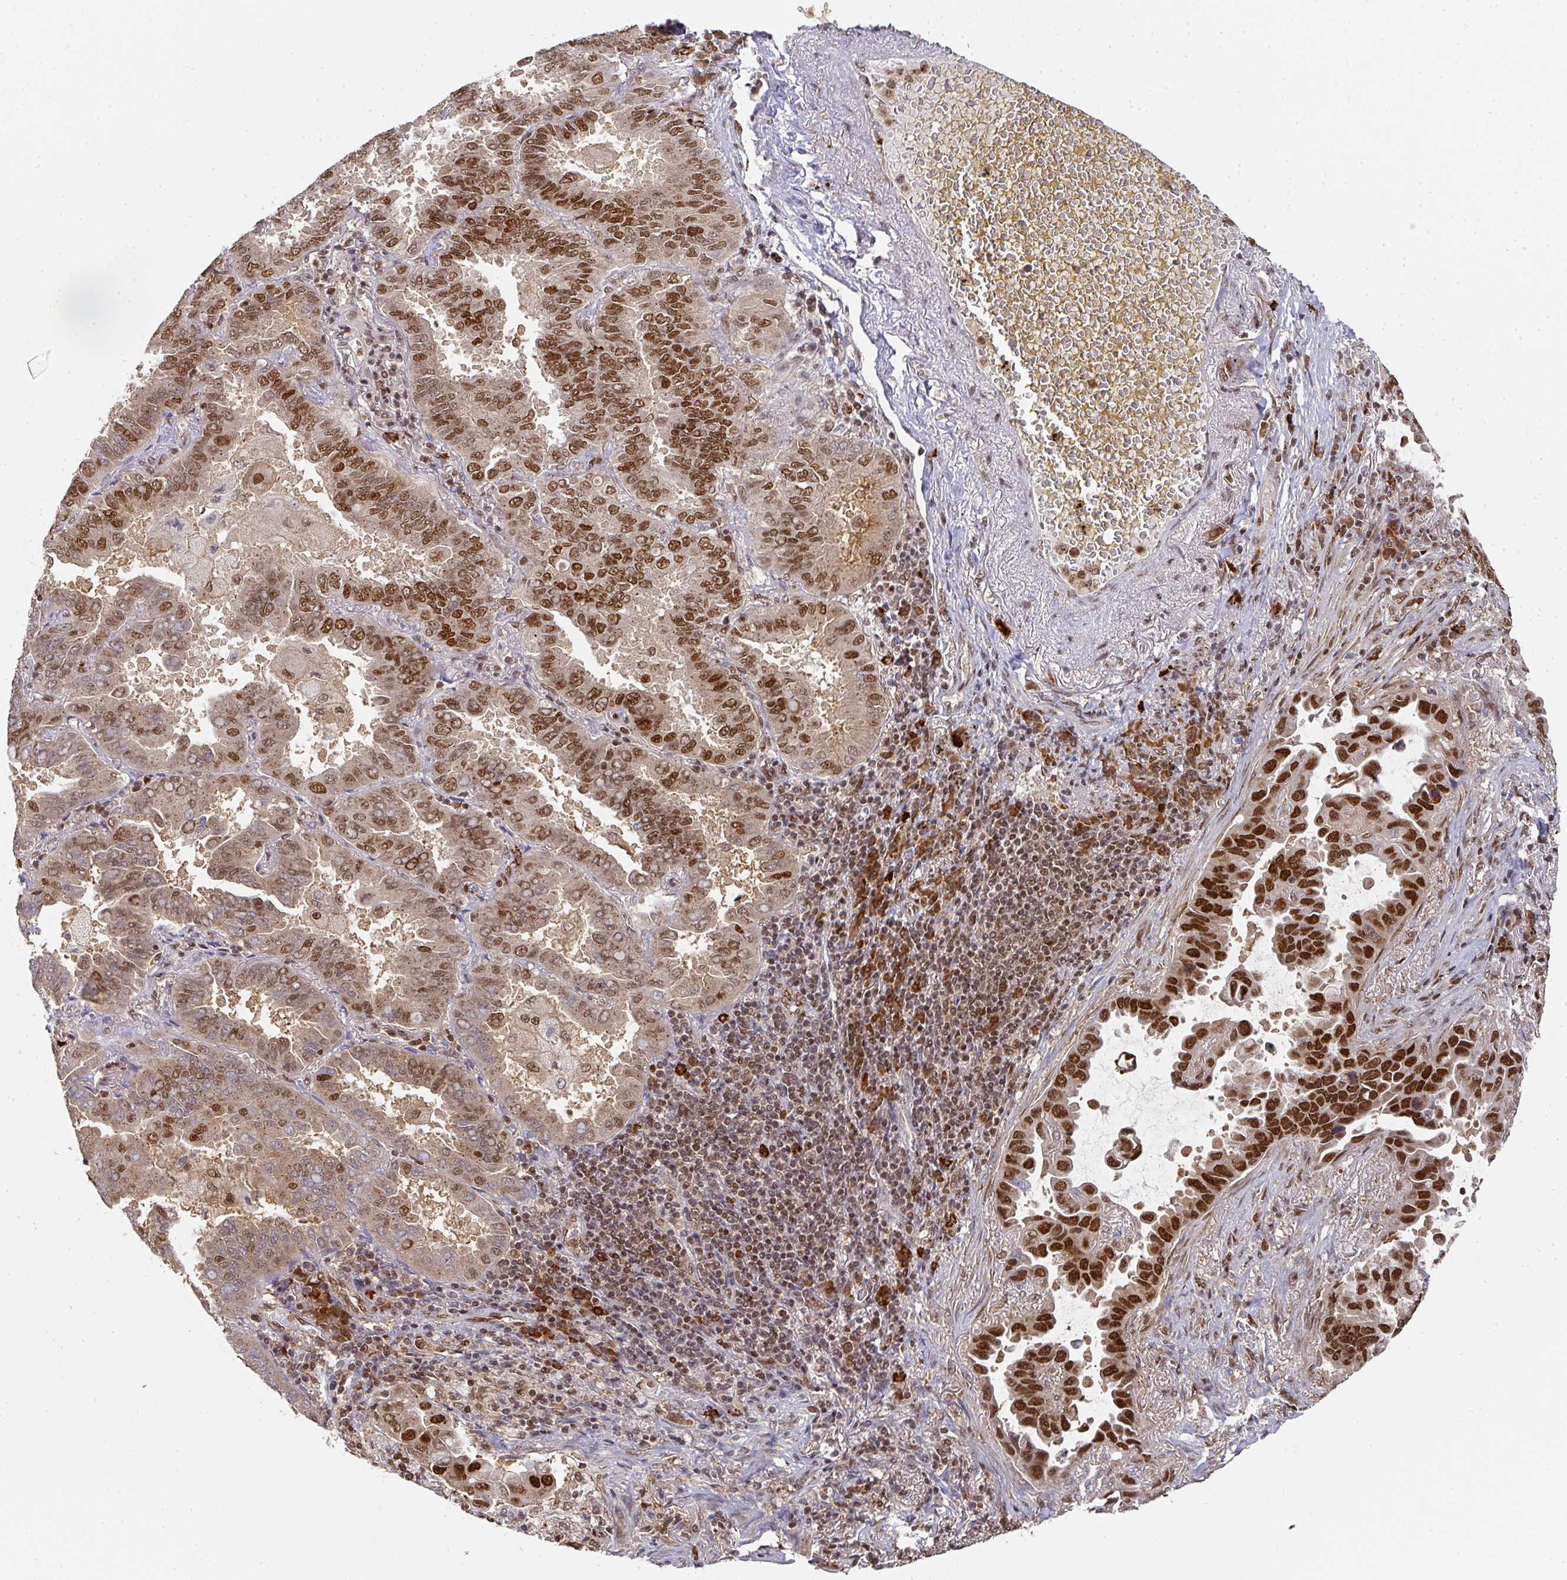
{"staining": {"intensity": "strong", "quantity": "25%-75%", "location": "cytoplasmic/membranous,nuclear"}, "tissue": "lung cancer", "cell_type": "Tumor cells", "image_type": "cancer", "snomed": [{"axis": "morphology", "description": "Adenocarcinoma, NOS"}, {"axis": "topography", "description": "Lung"}], "caption": "A photomicrograph of lung cancer stained for a protein exhibits strong cytoplasmic/membranous and nuclear brown staining in tumor cells.", "gene": "DIDO1", "patient": {"sex": "male", "age": 64}}